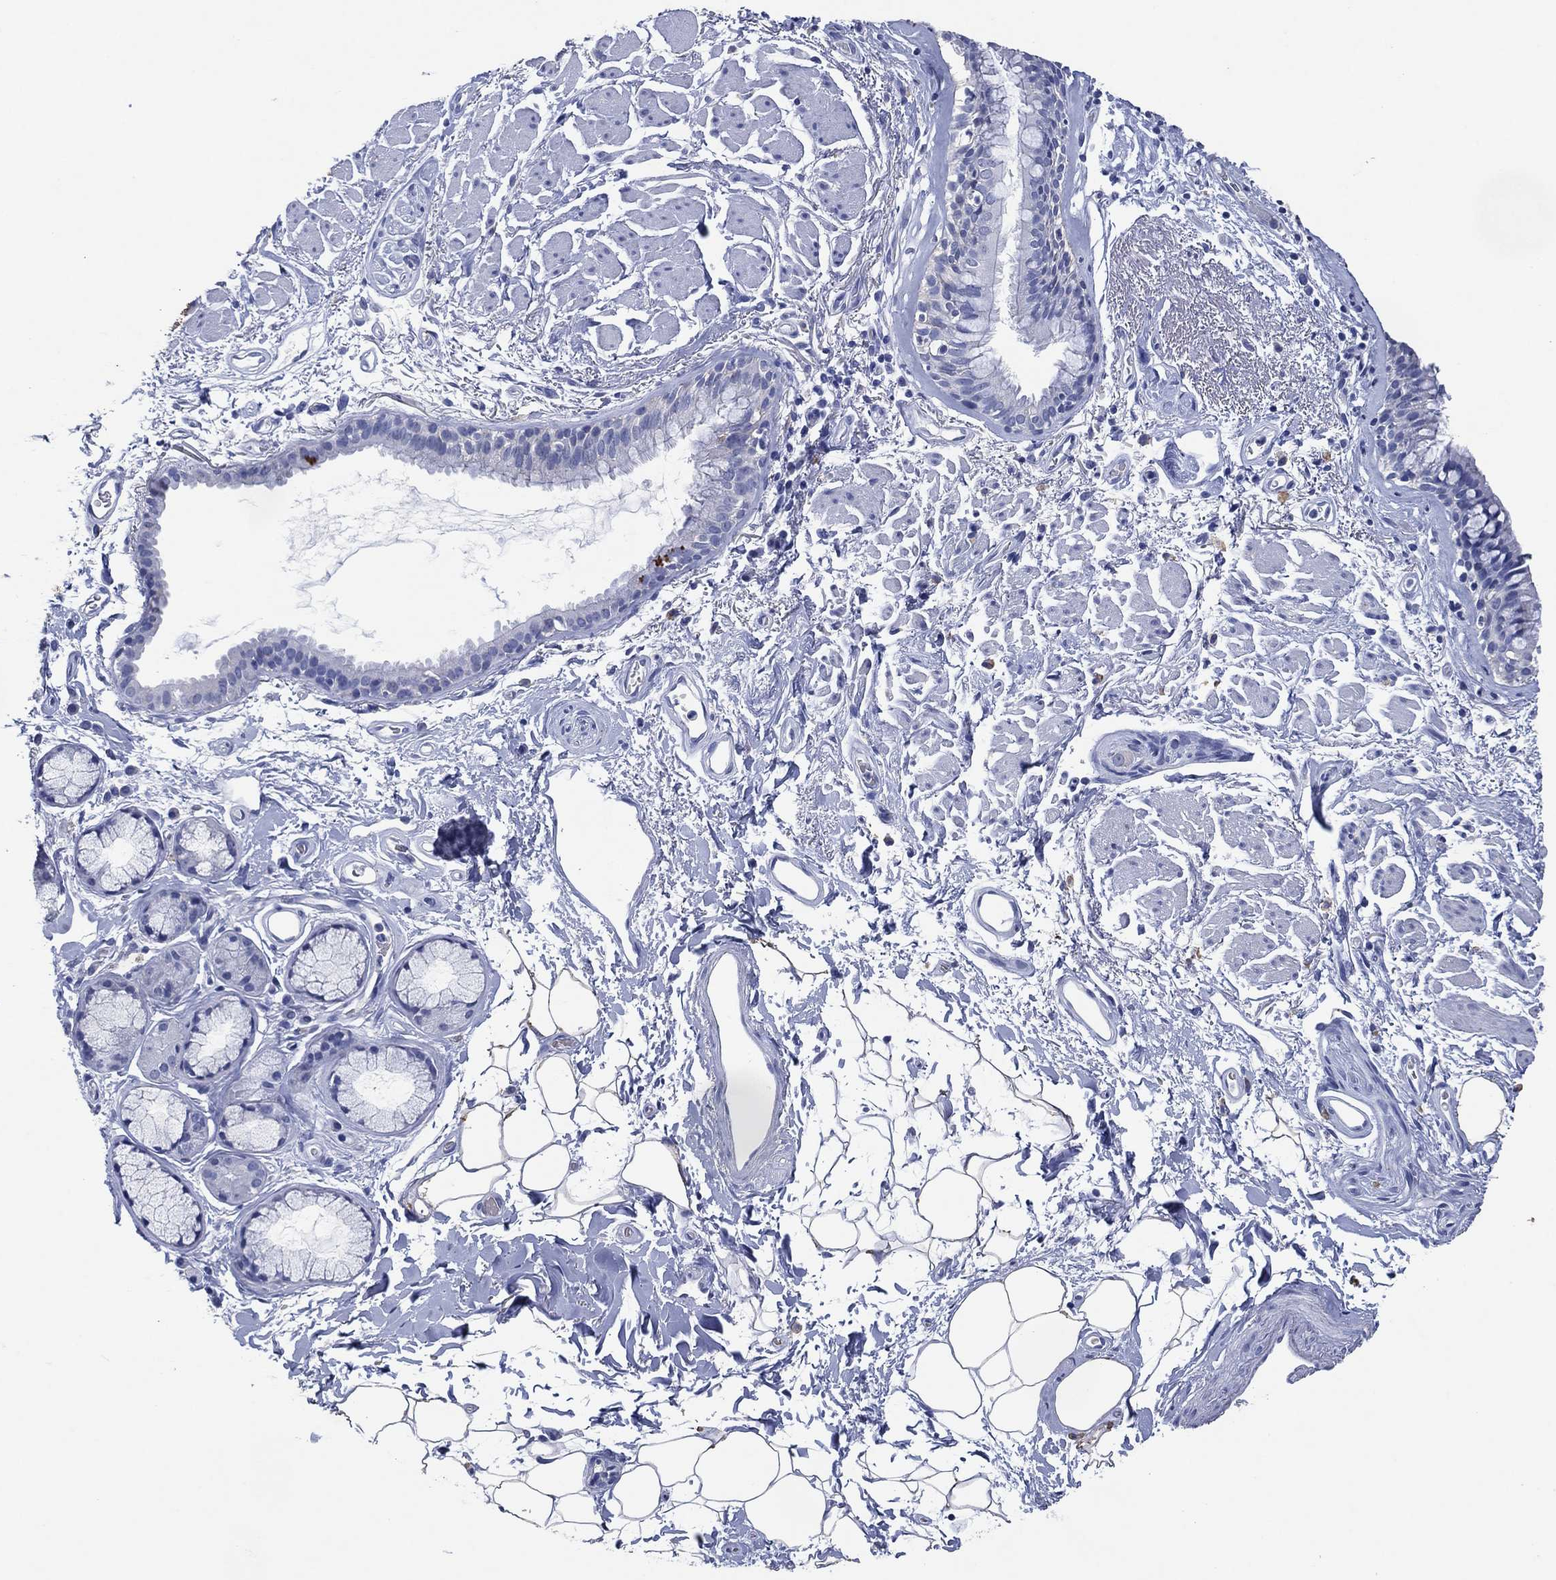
{"staining": {"intensity": "negative", "quantity": "none", "location": "none"}, "tissue": "bronchus", "cell_type": "Respiratory epithelial cells", "image_type": "normal", "snomed": [{"axis": "morphology", "description": "Normal tissue, NOS"}, {"axis": "topography", "description": "Bronchus"}], "caption": "This is a histopathology image of immunohistochemistry staining of normal bronchus, which shows no expression in respiratory epithelial cells. (DAB immunohistochemistry visualized using brightfield microscopy, high magnification).", "gene": "FSCN2", "patient": {"sex": "male", "age": 82}}